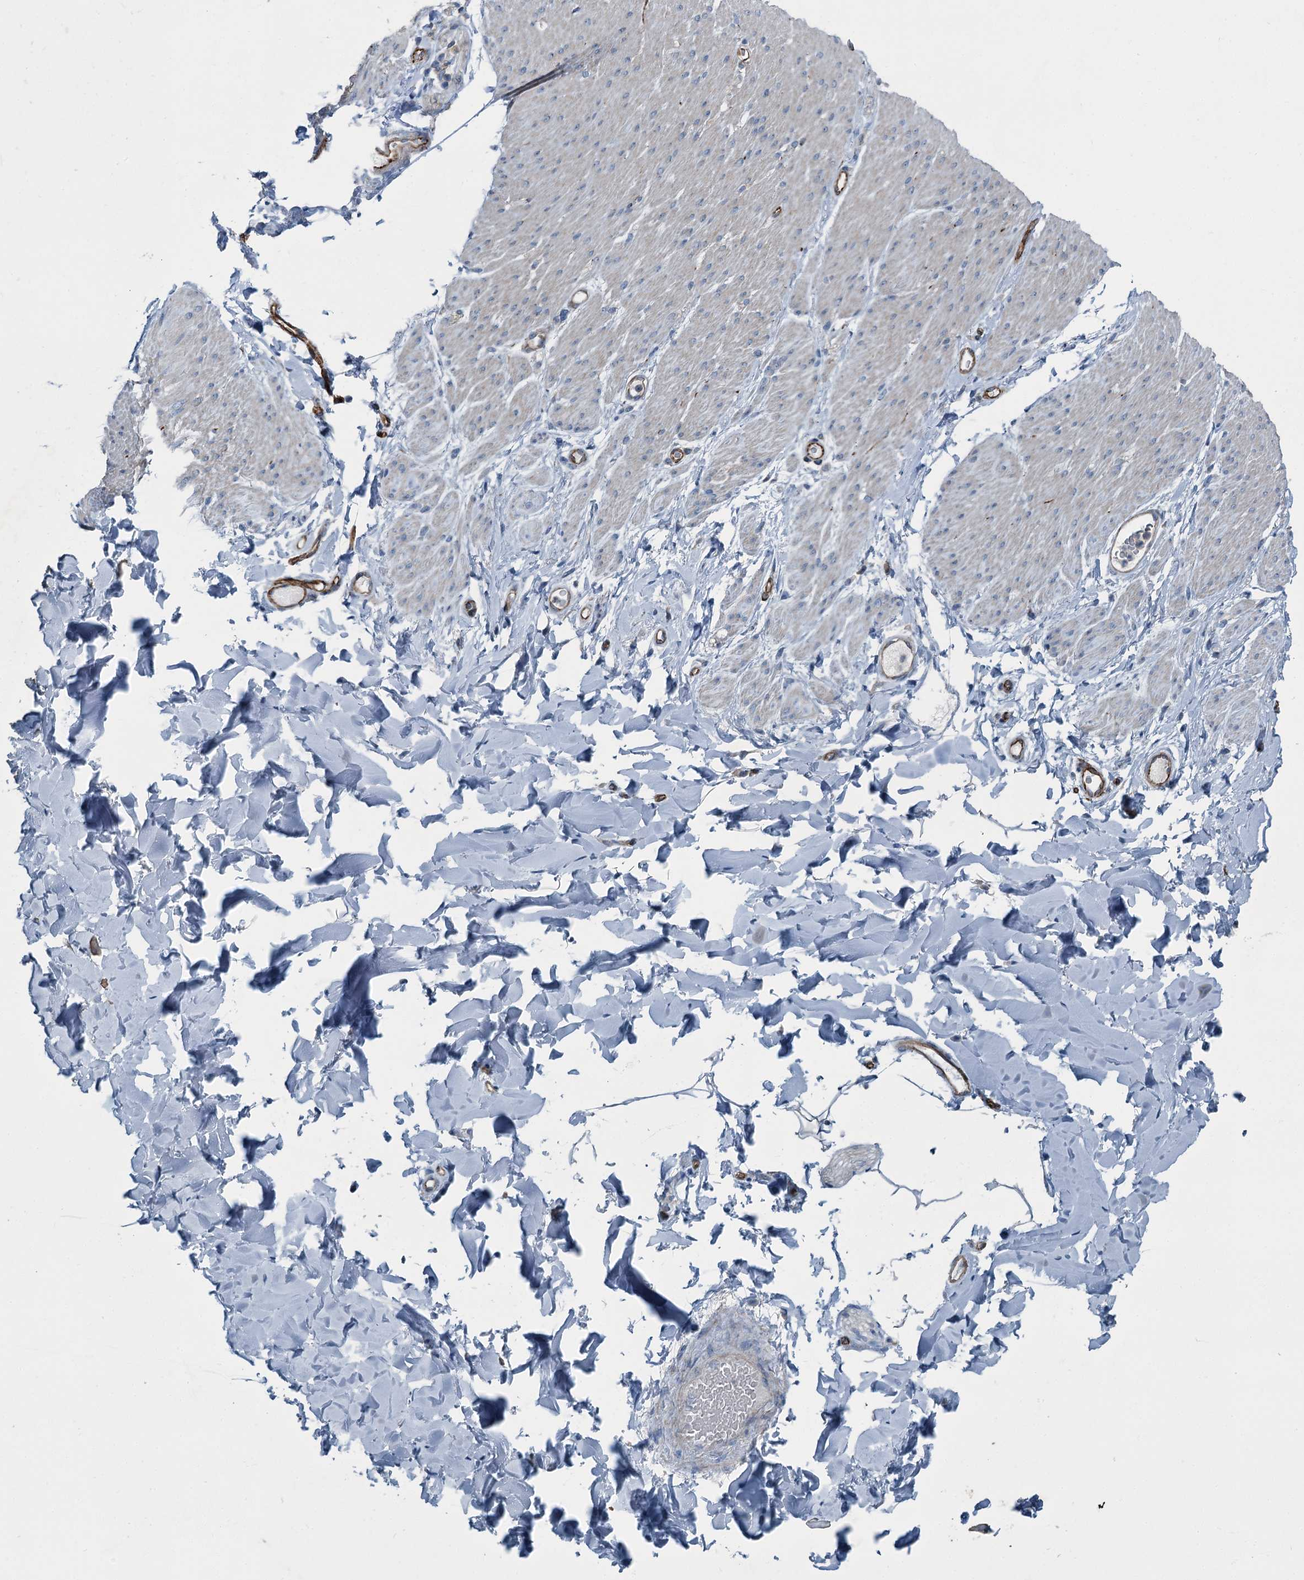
{"staining": {"intensity": "weak", "quantity": "25%-75%", "location": "cytoplasmic/membranous"}, "tissue": "adipose tissue", "cell_type": "Adipocytes", "image_type": "normal", "snomed": [{"axis": "morphology", "description": "Normal tissue, NOS"}, {"axis": "topography", "description": "Colon"}, {"axis": "topography", "description": "Peripheral nerve tissue"}], "caption": "Brown immunohistochemical staining in unremarkable adipose tissue displays weak cytoplasmic/membranous staining in approximately 25%-75% of adipocytes. Ihc stains the protein in brown and the nuclei are stained blue.", "gene": "AXL", "patient": {"sex": "female", "age": 61}}